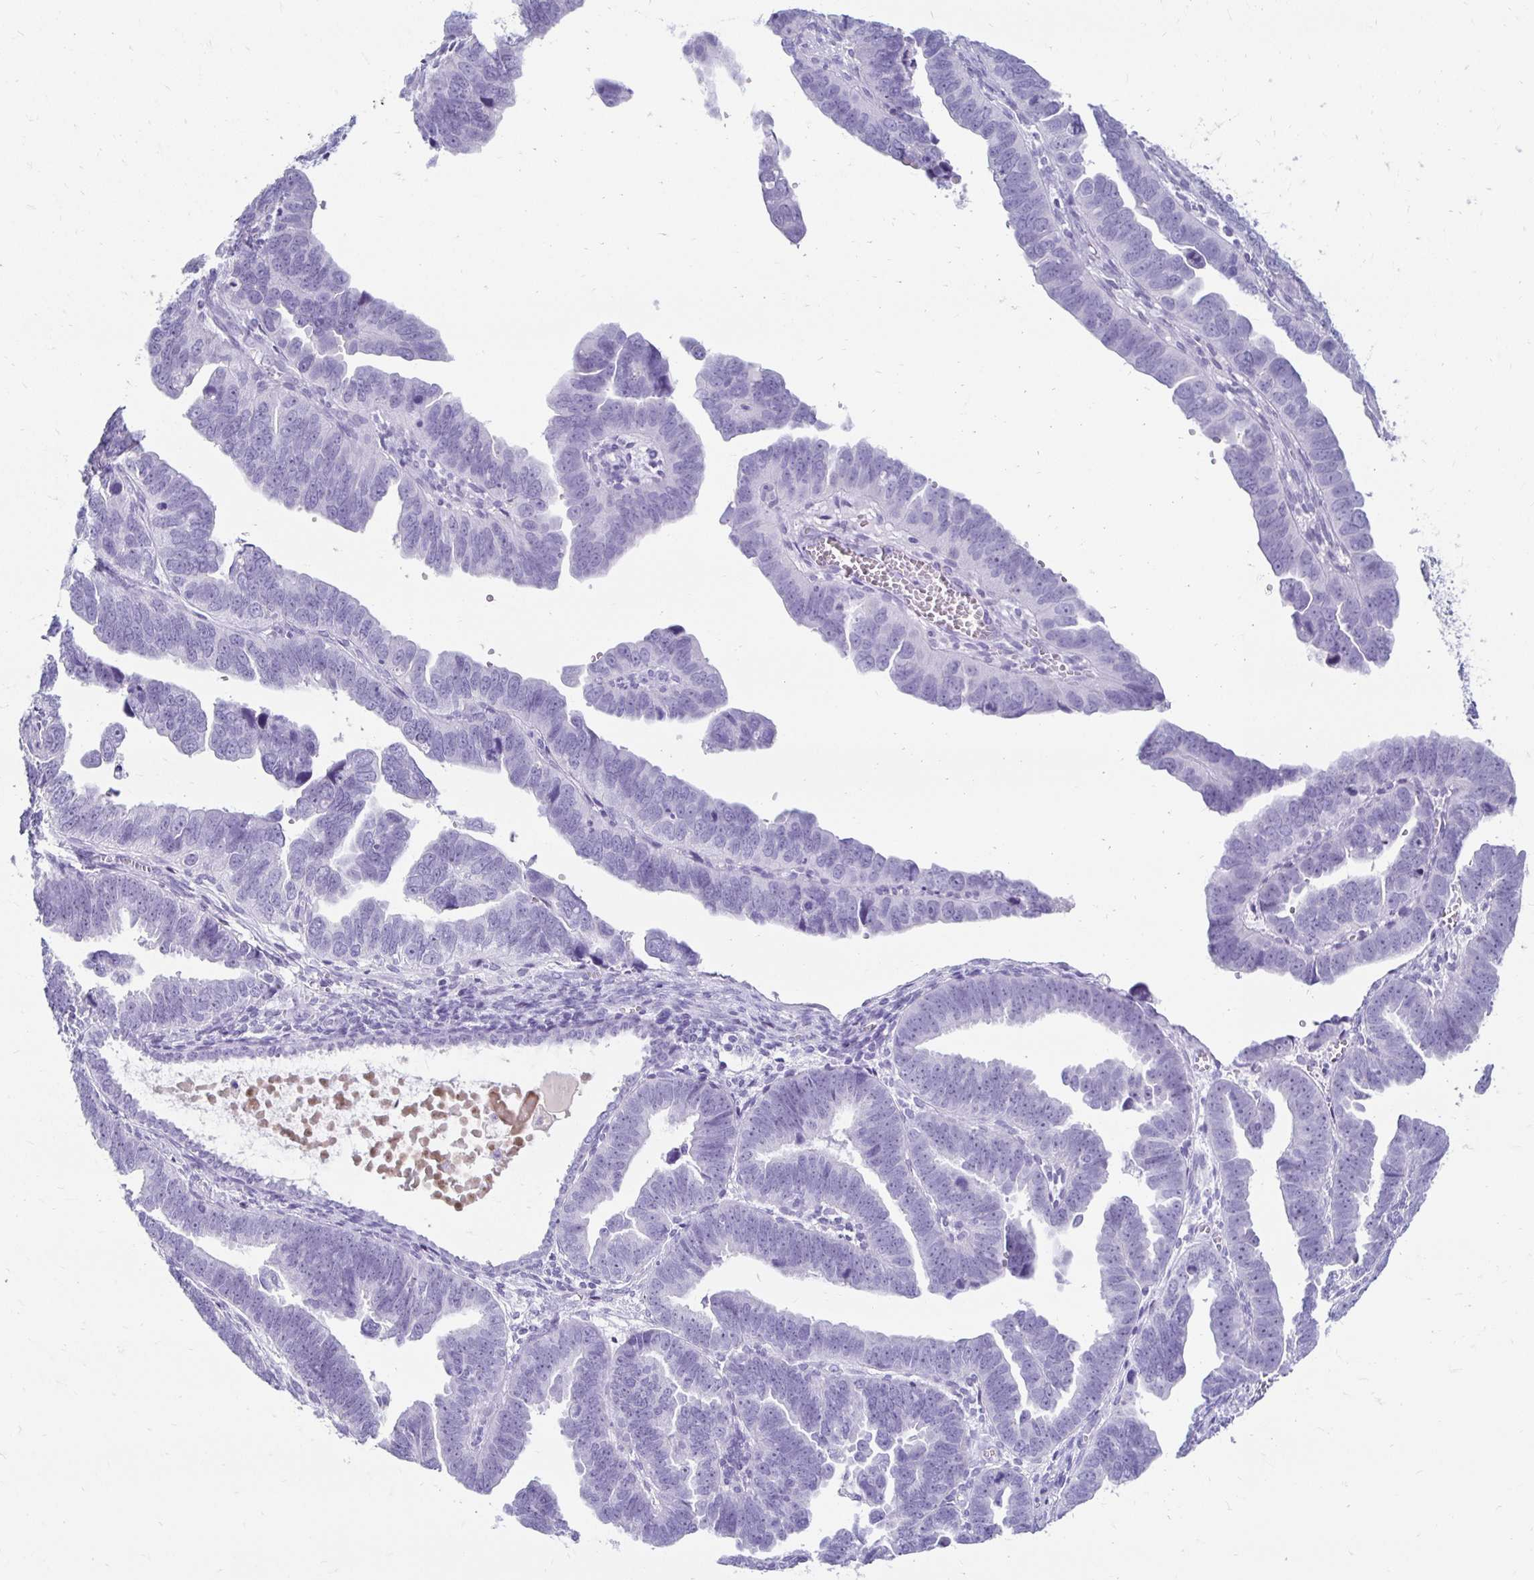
{"staining": {"intensity": "negative", "quantity": "none", "location": "none"}, "tissue": "endometrial cancer", "cell_type": "Tumor cells", "image_type": "cancer", "snomed": [{"axis": "morphology", "description": "Adenocarcinoma, NOS"}, {"axis": "topography", "description": "Endometrium"}], "caption": "IHC photomicrograph of human adenocarcinoma (endometrial) stained for a protein (brown), which reveals no positivity in tumor cells.", "gene": "CST6", "patient": {"sex": "female", "age": 75}}